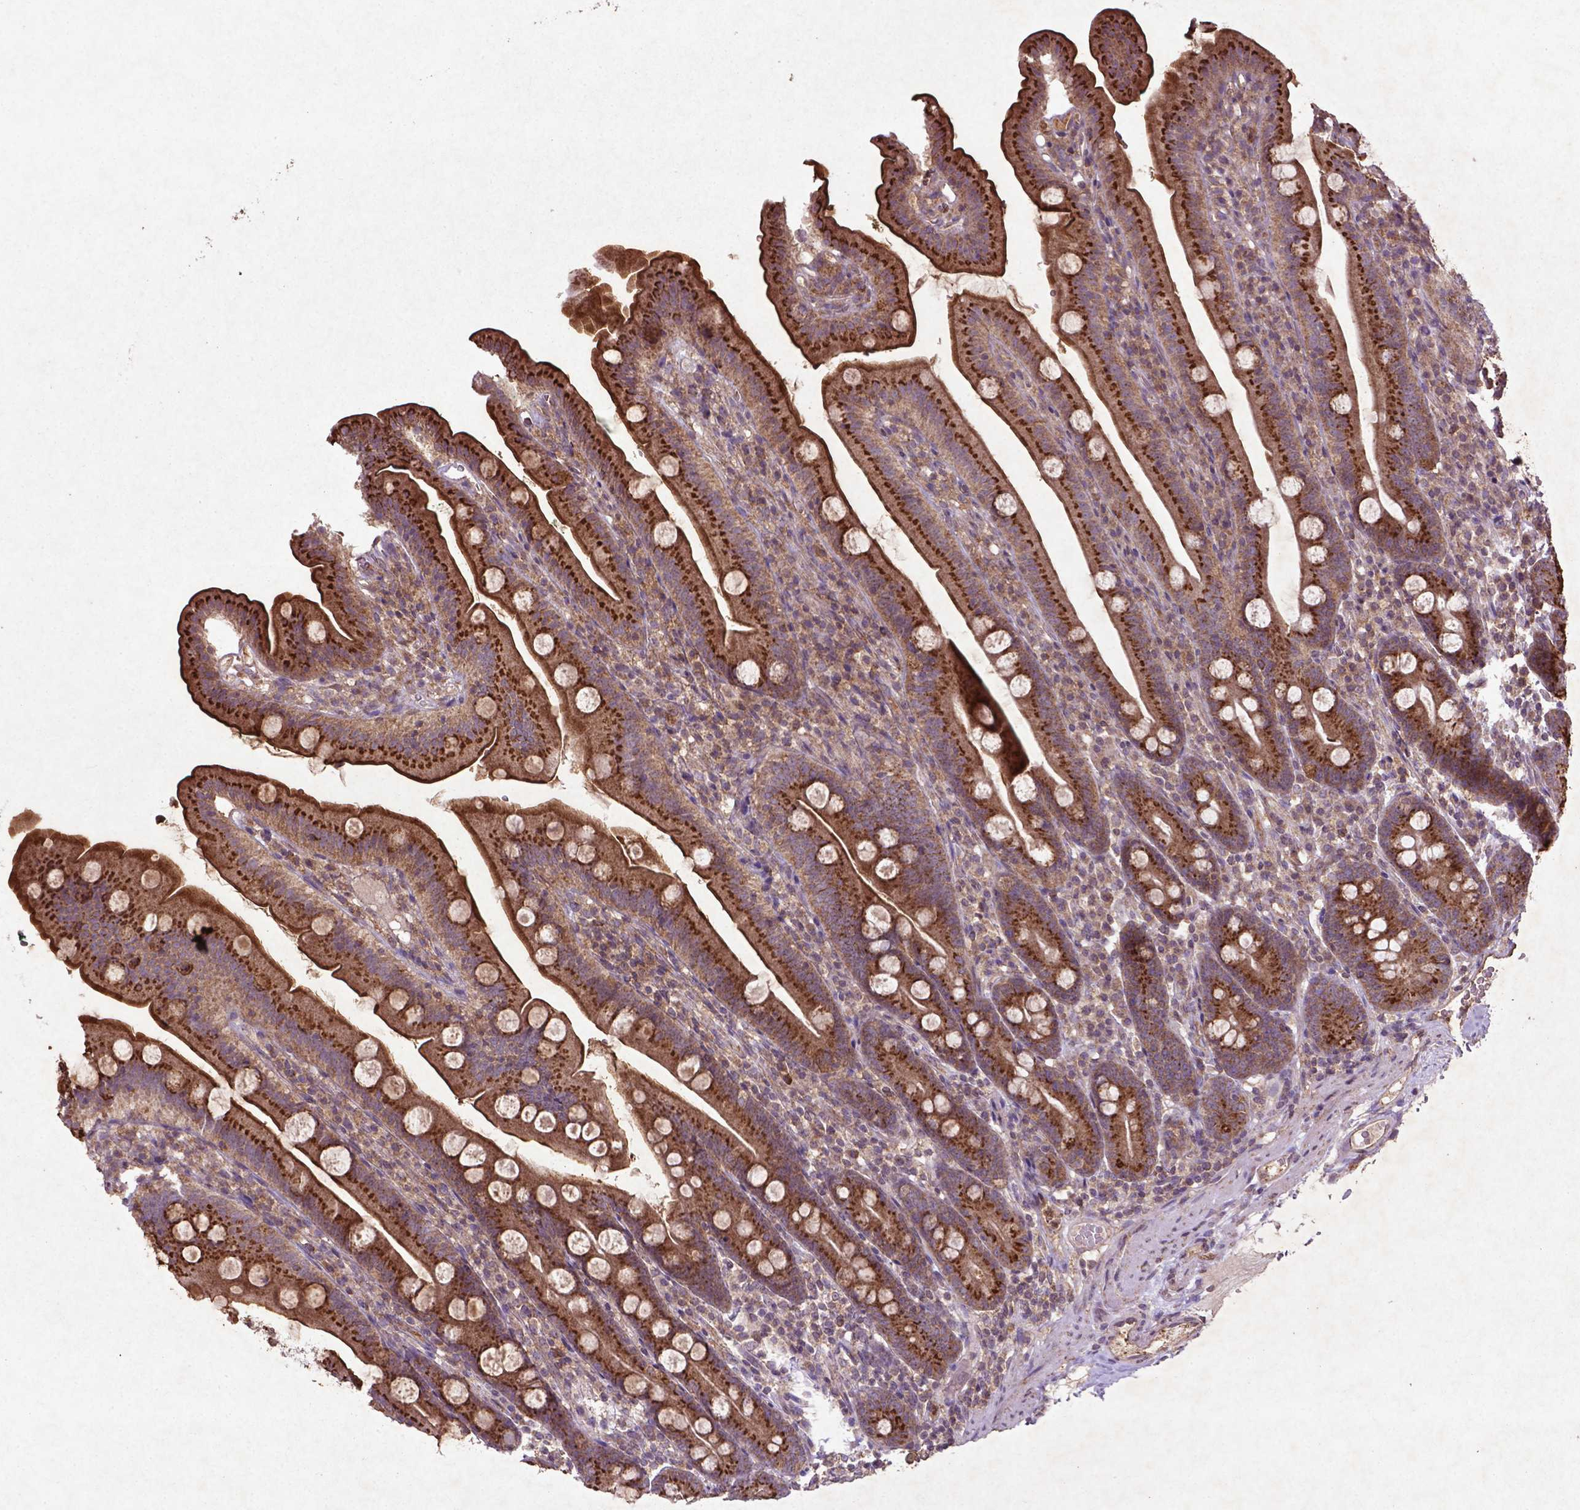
{"staining": {"intensity": "strong", "quantity": "25%-75%", "location": "cytoplasmic/membranous"}, "tissue": "duodenum", "cell_type": "Glandular cells", "image_type": "normal", "snomed": [{"axis": "morphology", "description": "Normal tissue, NOS"}, {"axis": "topography", "description": "Duodenum"}], "caption": "Brown immunohistochemical staining in normal duodenum demonstrates strong cytoplasmic/membranous staining in about 25%-75% of glandular cells.", "gene": "MTOR", "patient": {"sex": "female", "age": 67}}